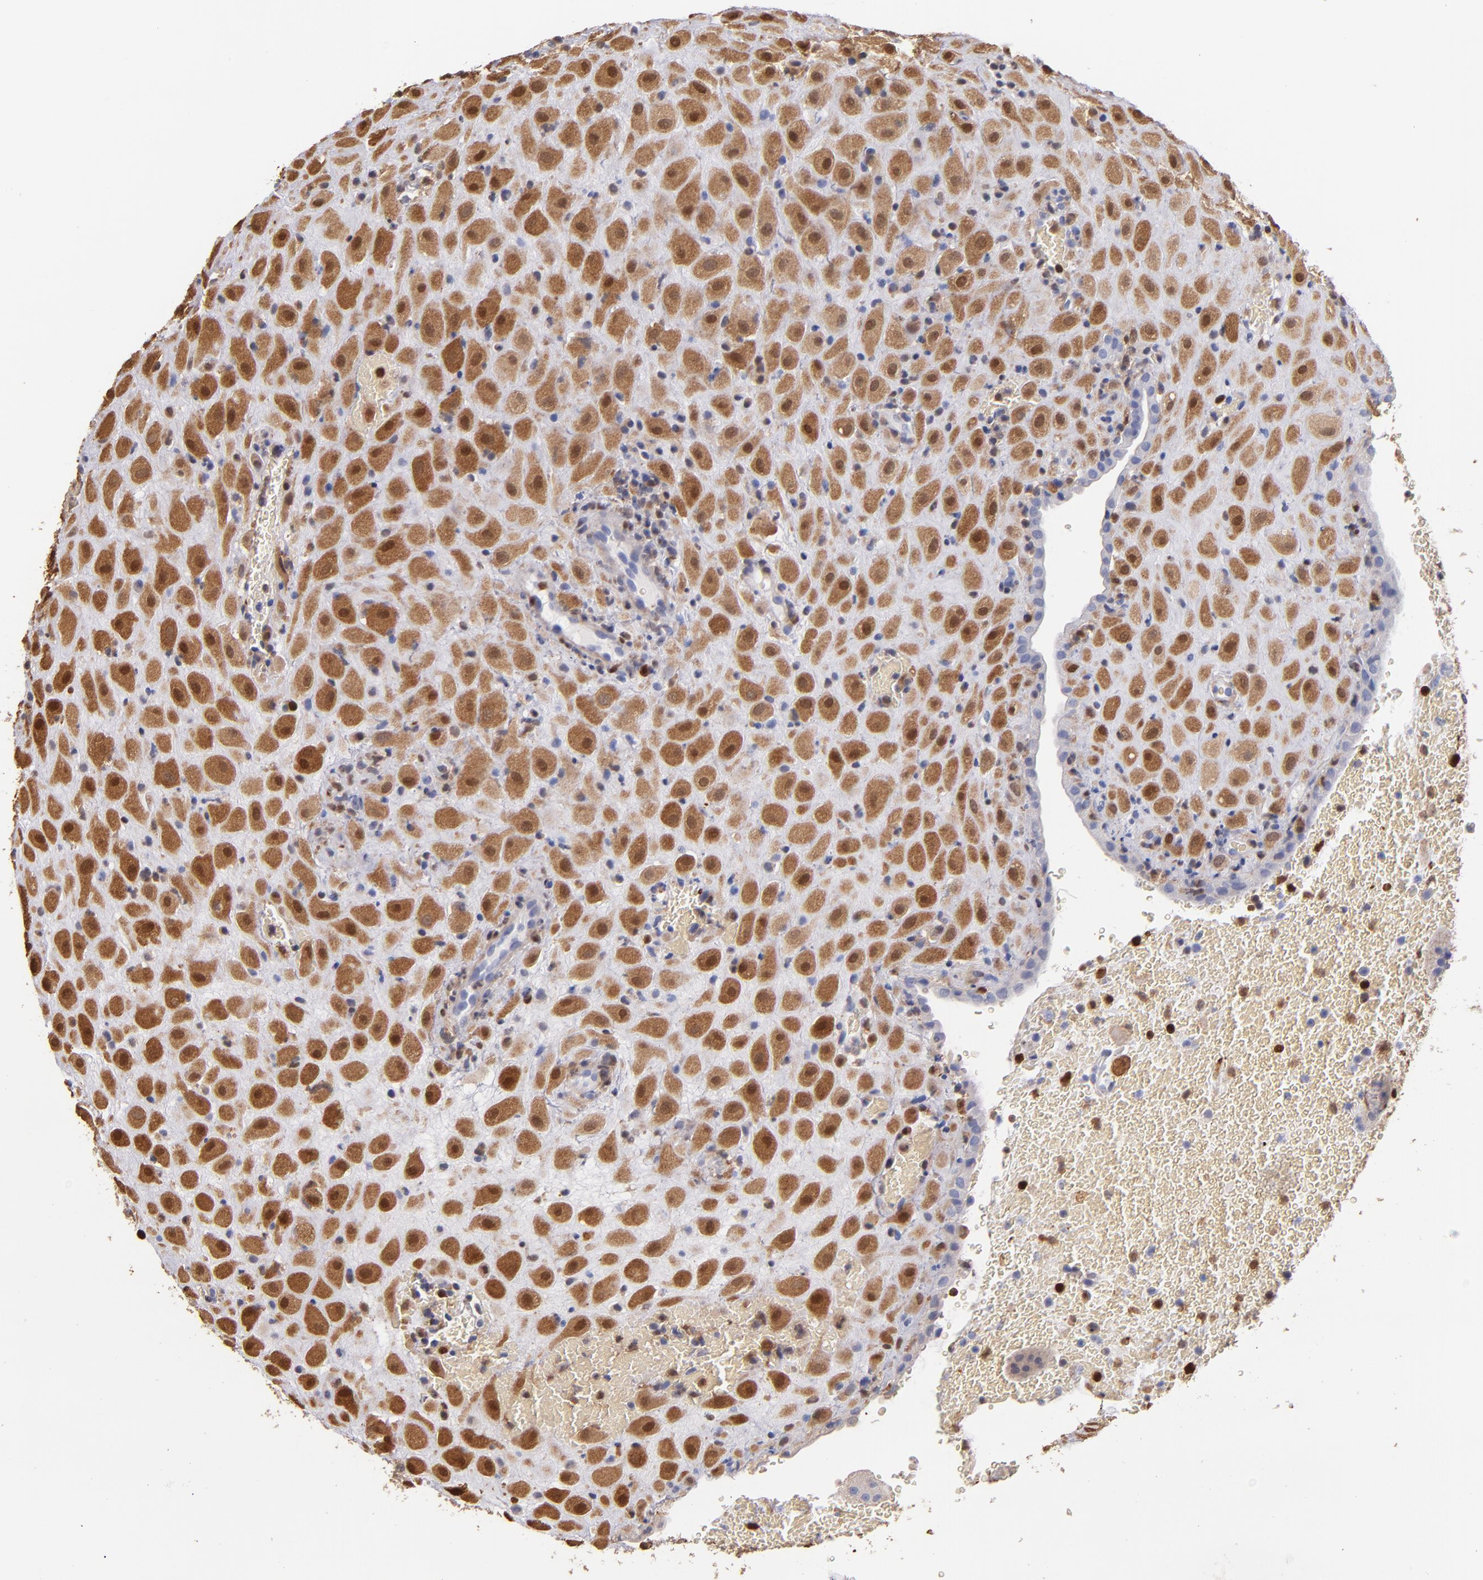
{"staining": {"intensity": "moderate", "quantity": ">75%", "location": "cytoplasmic/membranous"}, "tissue": "placenta", "cell_type": "Decidual cells", "image_type": "normal", "snomed": [{"axis": "morphology", "description": "Normal tissue, NOS"}, {"axis": "topography", "description": "Placenta"}], "caption": "High-magnification brightfield microscopy of benign placenta stained with DAB (3,3'-diaminobenzidine) (brown) and counterstained with hematoxylin (blue). decidual cells exhibit moderate cytoplasmic/membranous positivity is present in about>75% of cells.", "gene": "S100A4", "patient": {"sex": "female", "age": 19}}